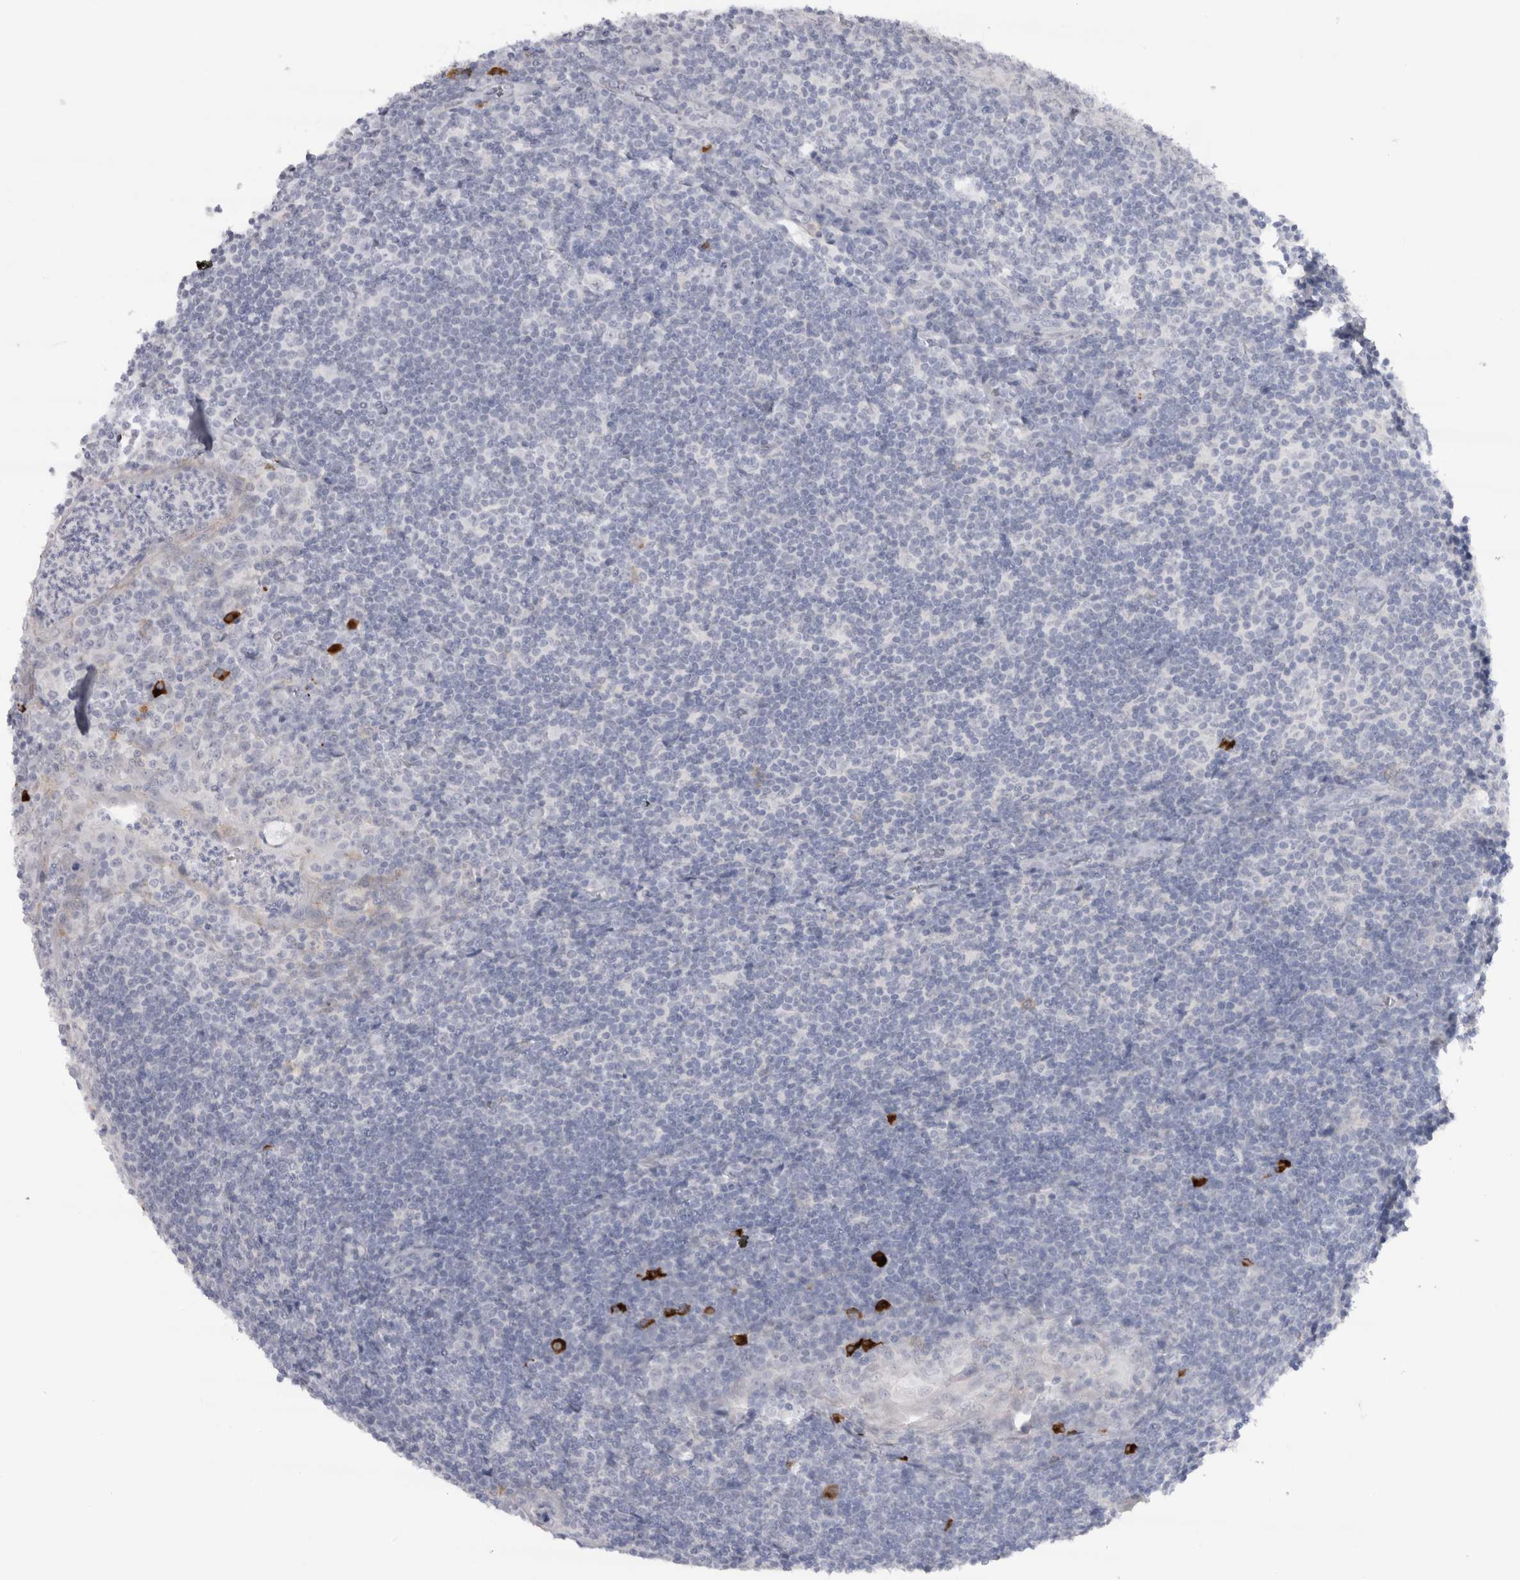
{"staining": {"intensity": "strong", "quantity": "<25%", "location": "cytoplasmic/membranous"}, "tissue": "tonsil", "cell_type": "Germinal center cells", "image_type": "normal", "snomed": [{"axis": "morphology", "description": "Normal tissue, NOS"}, {"axis": "topography", "description": "Tonsil"}], "caption": "A brown stain labels strong cytoplasmic/membranous expression of a protein in germinal center cells of normal human tonsil.", "gene": "CDH17", "patient": {"sex": "male", "age": 37}}